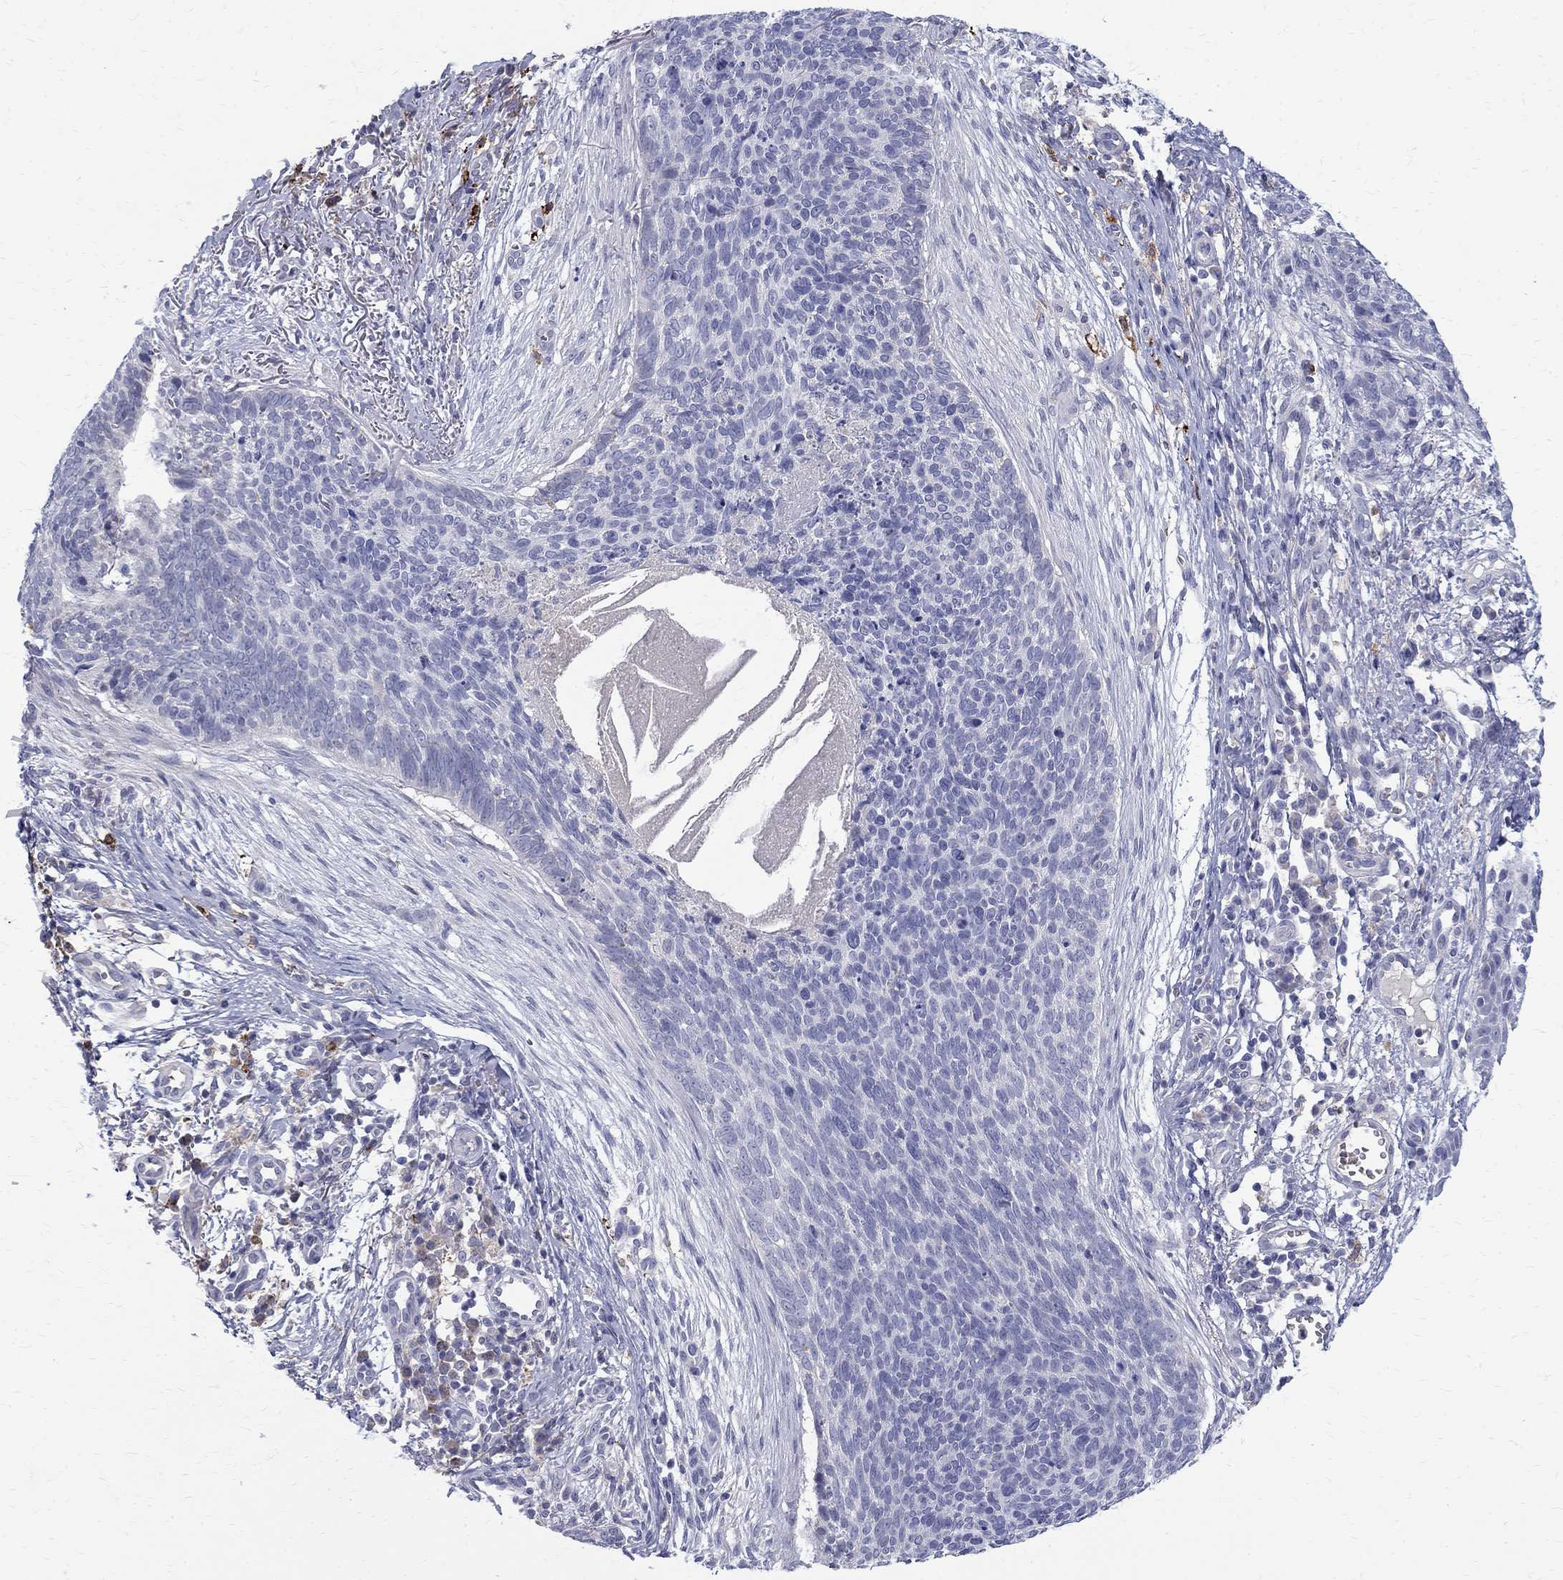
{"staining": {"intensity": "negative", "quantity": "none", "location": "none"}, "tissue": "skin cancer", "cell_type": "Tumor cells", "image_type": "cancer", "snomed": [{"axis": "morphology", "description": "Basal cell carcinoma"}, {"axis": "topography", "description": "Skin"}], "caption": "The immunohistochemistry micrograph has no significant positivity in tumor cells of skin basal cell carcinoma tissue. (DAB immunohistochemistry (IHC) with hematoxylin counter stain).", "gene": "AGER", "patient": {"sex": "male", "age": 64}}